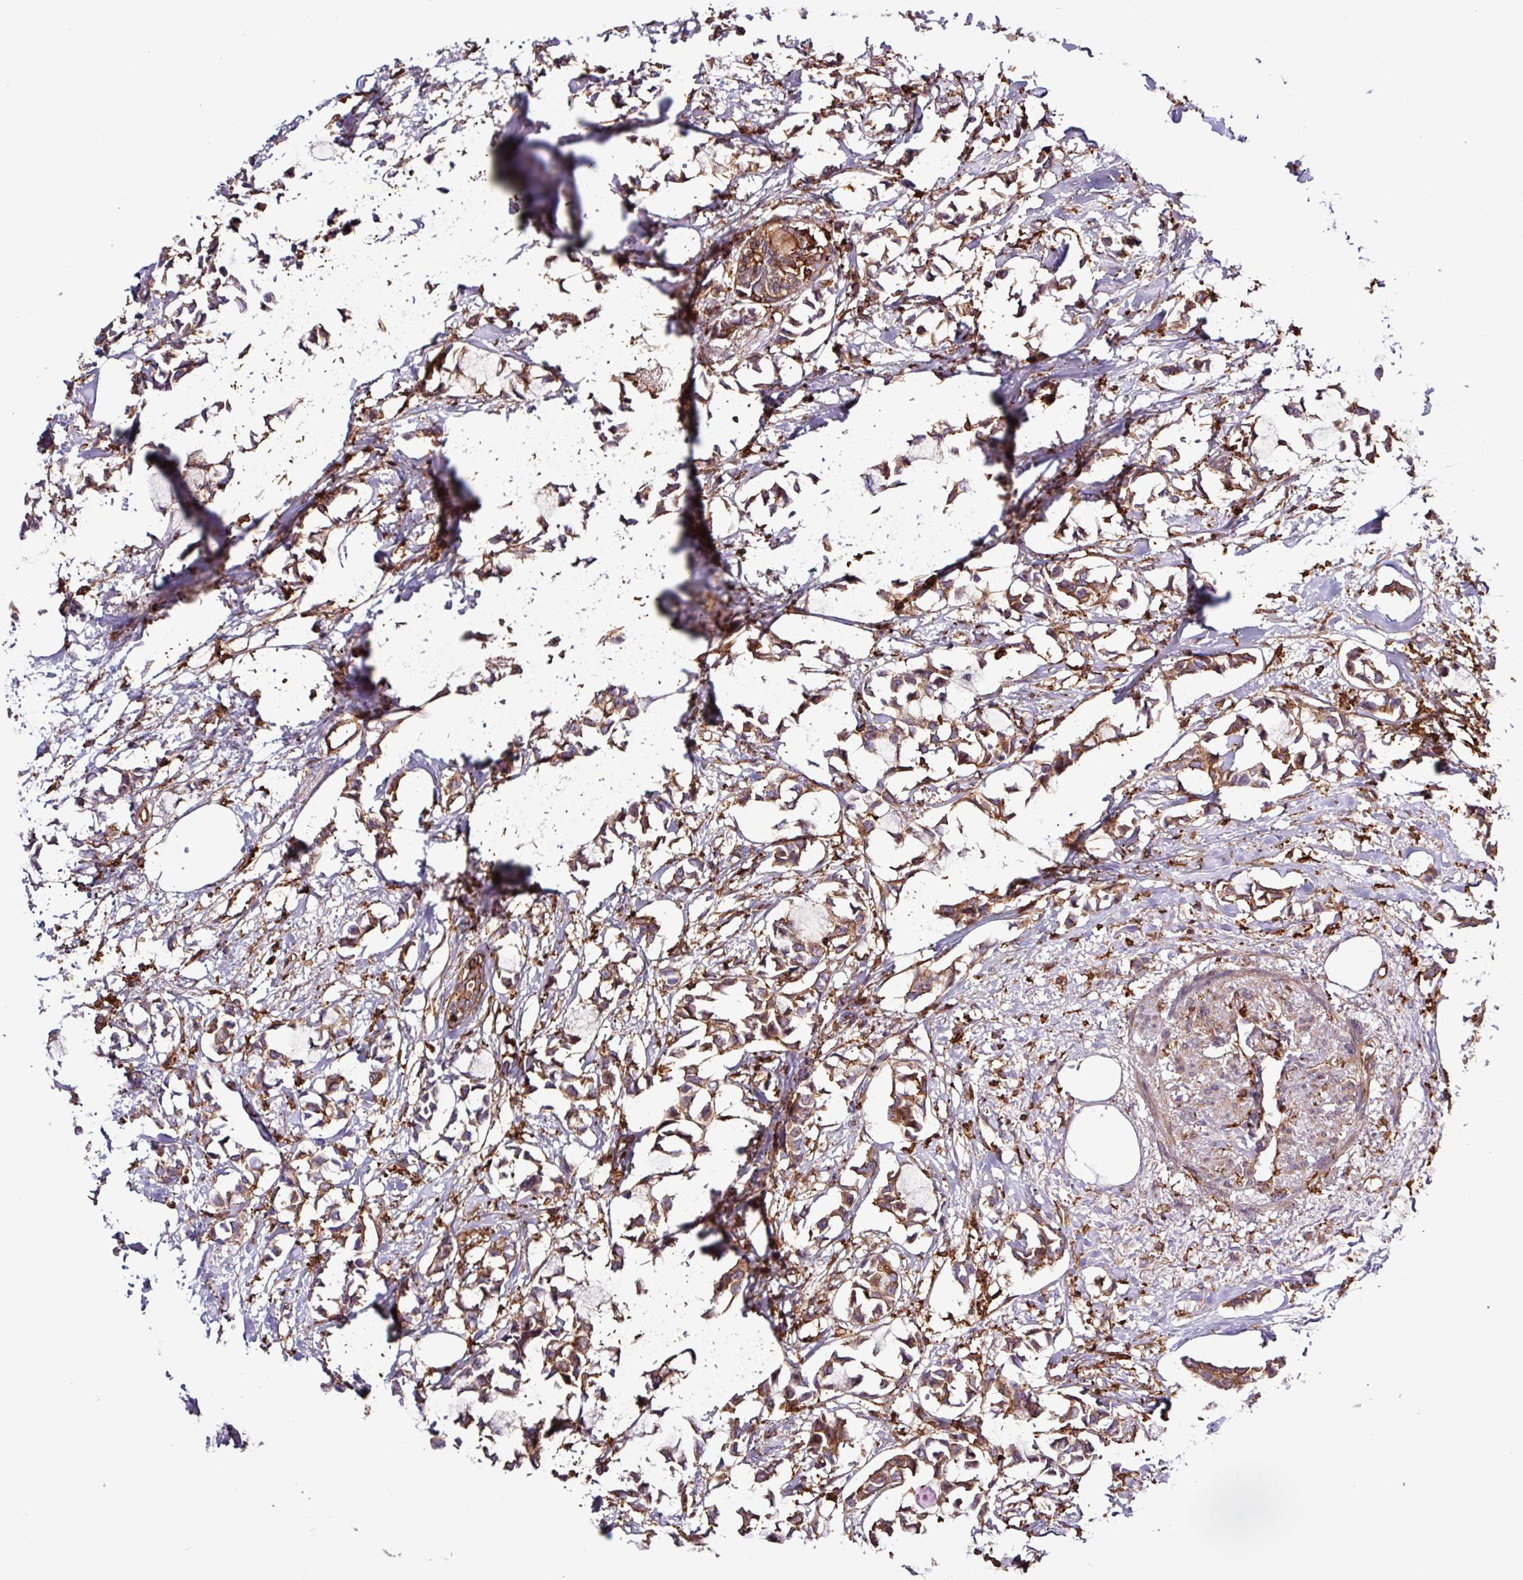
{"staining": {"intensity": "moderate", "quantity": ">75%", "location": "cytoplasmic/membranous"}, "tissue": "breast cancer", "cell_type": "Tumor cells", "image_type": "cancer", "snomed": [{"axis": "morphology", "description": "Duct carcinoma"}, {"axis": "topography", "description": "Breast"}], "caption": "The micrograph demonstrates immunohistochemical staining of breast invasive ductal carcinoma. There is moderate cytoplasmic/membranous positivity is identified in about >75% of tumor cells.", "gene": "ACTR3", "patient": {"sex": "female", "age": 73}}